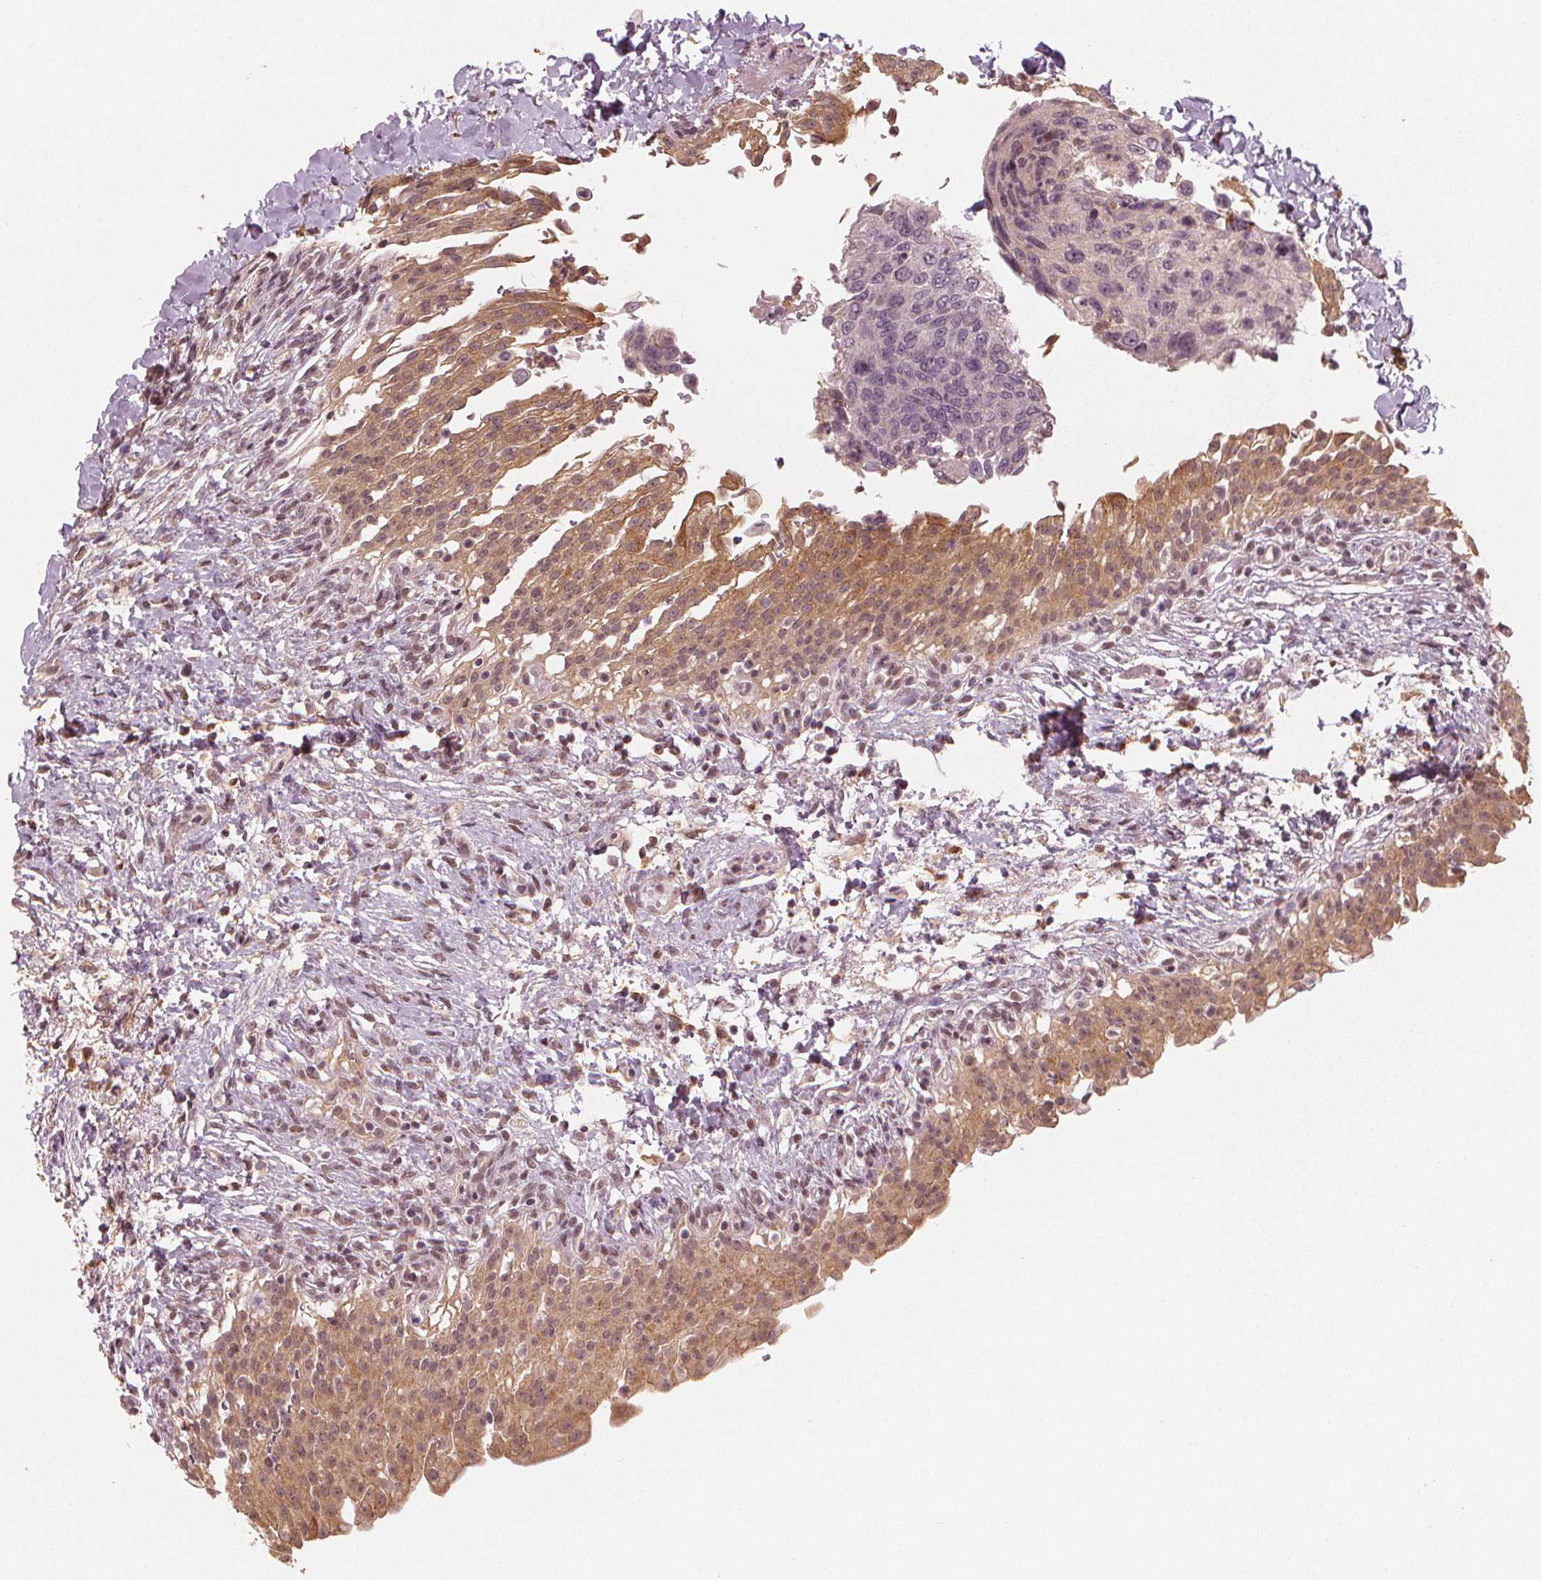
{"staining": {"intensity": "moderate", "quantity": ">75%", "location": "cytoplasmic/membranous"}, "tissue": "urinary bladder", "cell_type": "Urothelial cells", "image_type": "normal", "snomed": [{"axis": "morphology", "description": "Normal tissue, NOS"}, {"axis": "topography", "description": "Urinary bladder"}, {"axis": "topography", "description": "Peripheral nerve tissue"}], "caption": "An IHC histopathology image of unremarkable tissue is shown. Protein staining in brown highlights moderate cytoplasmic/membranous positivity in urinary bladder within urothelial cells. Nuclei are stained in blue.", "gene": "CLBA1", "patient": {"sex": "female", "age": 60}}